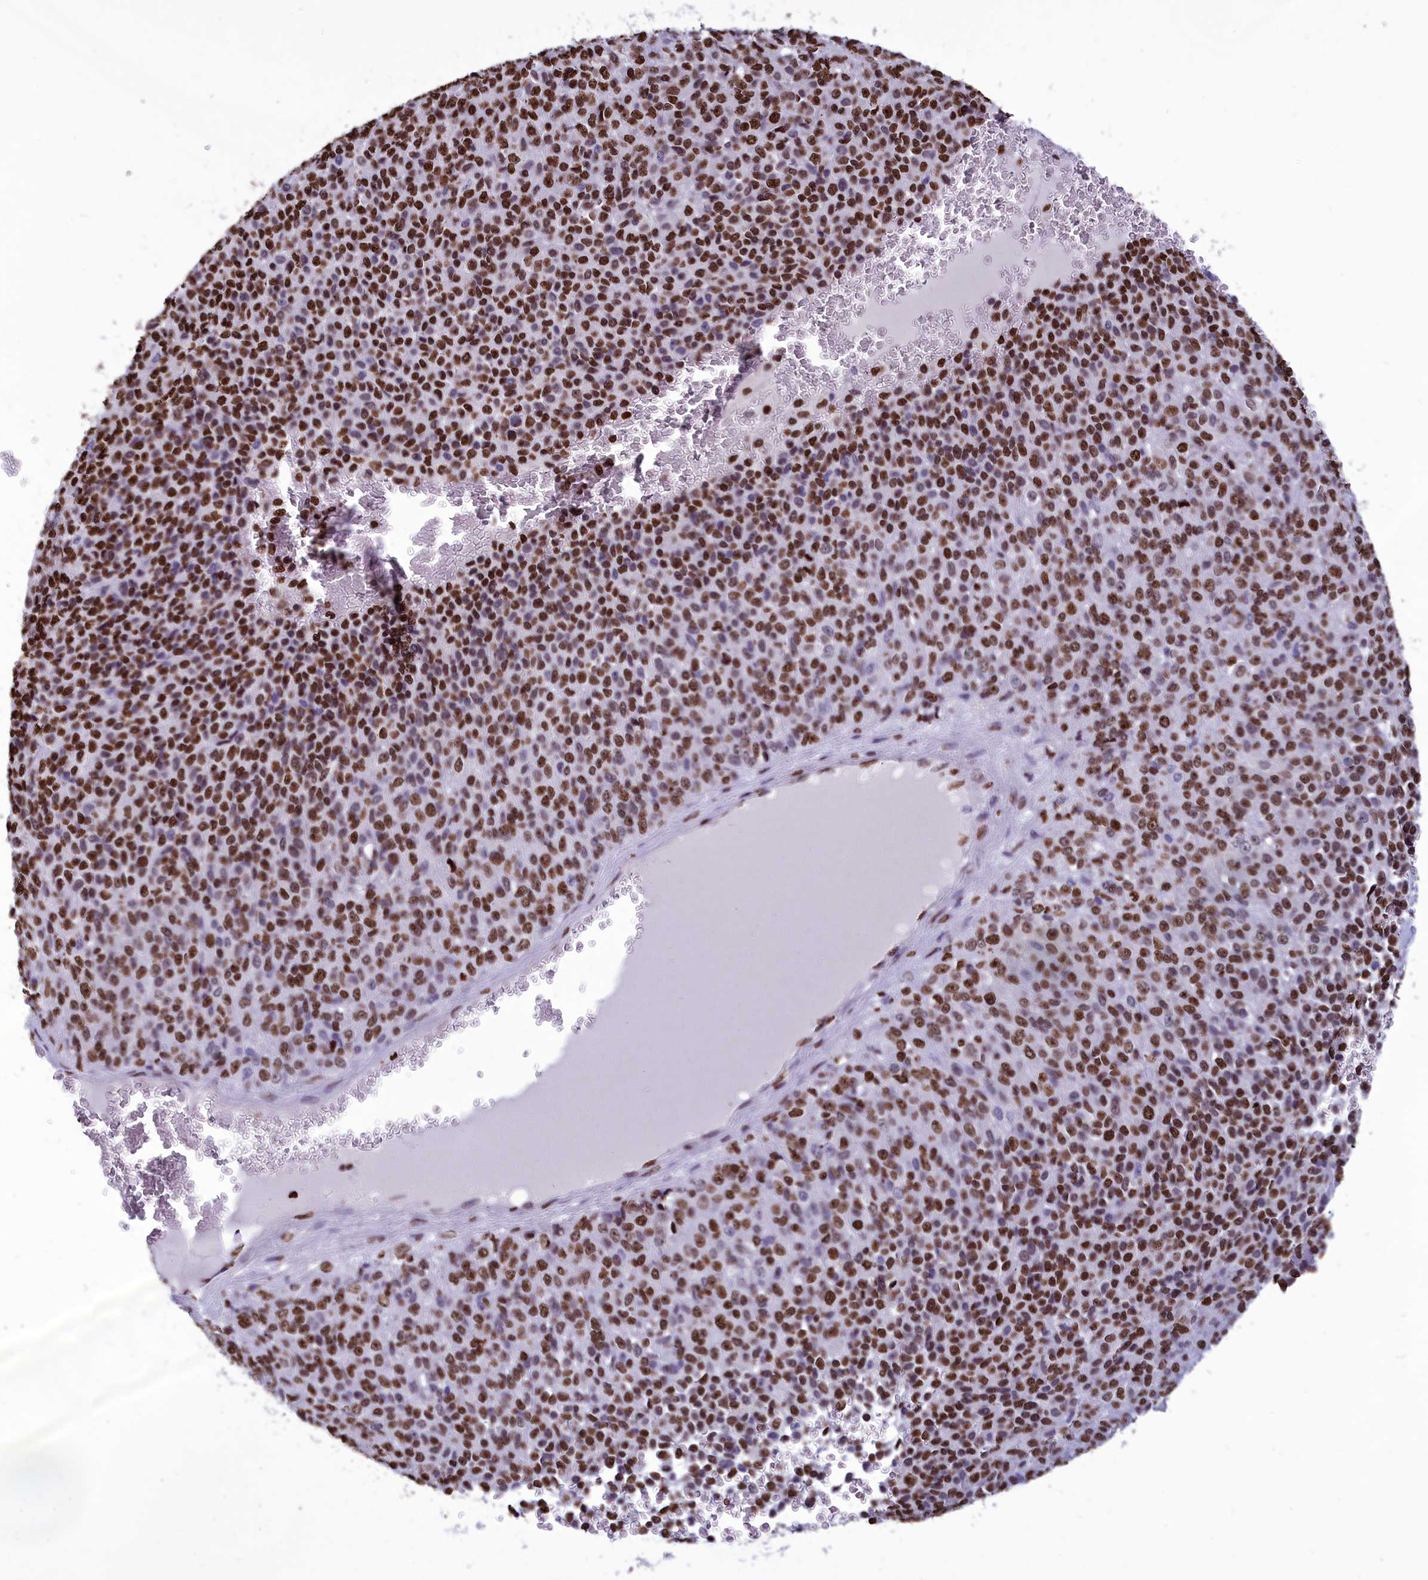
{"staining": {"intensity": "strong", "quantity": ">75%", "location": "nuclear"}, "tissue": "melanoma", "cell_type": "Tumor cells", "image_type": "cancer", "snomed": [{"axis": "morphology", "description": "Malignant melanoma, Metastatic site"}, {"axis": "topography", "description": "Brain"}], "caption": "A photomicrograph showing strong nuclear positivity in about >75% of tumor cells in malignant melanoma (metastatic site), as visualized by brown immunohistochemical staining.", "gene": "AKAP17A", "patient": {"sex": "female", "age": 56}}